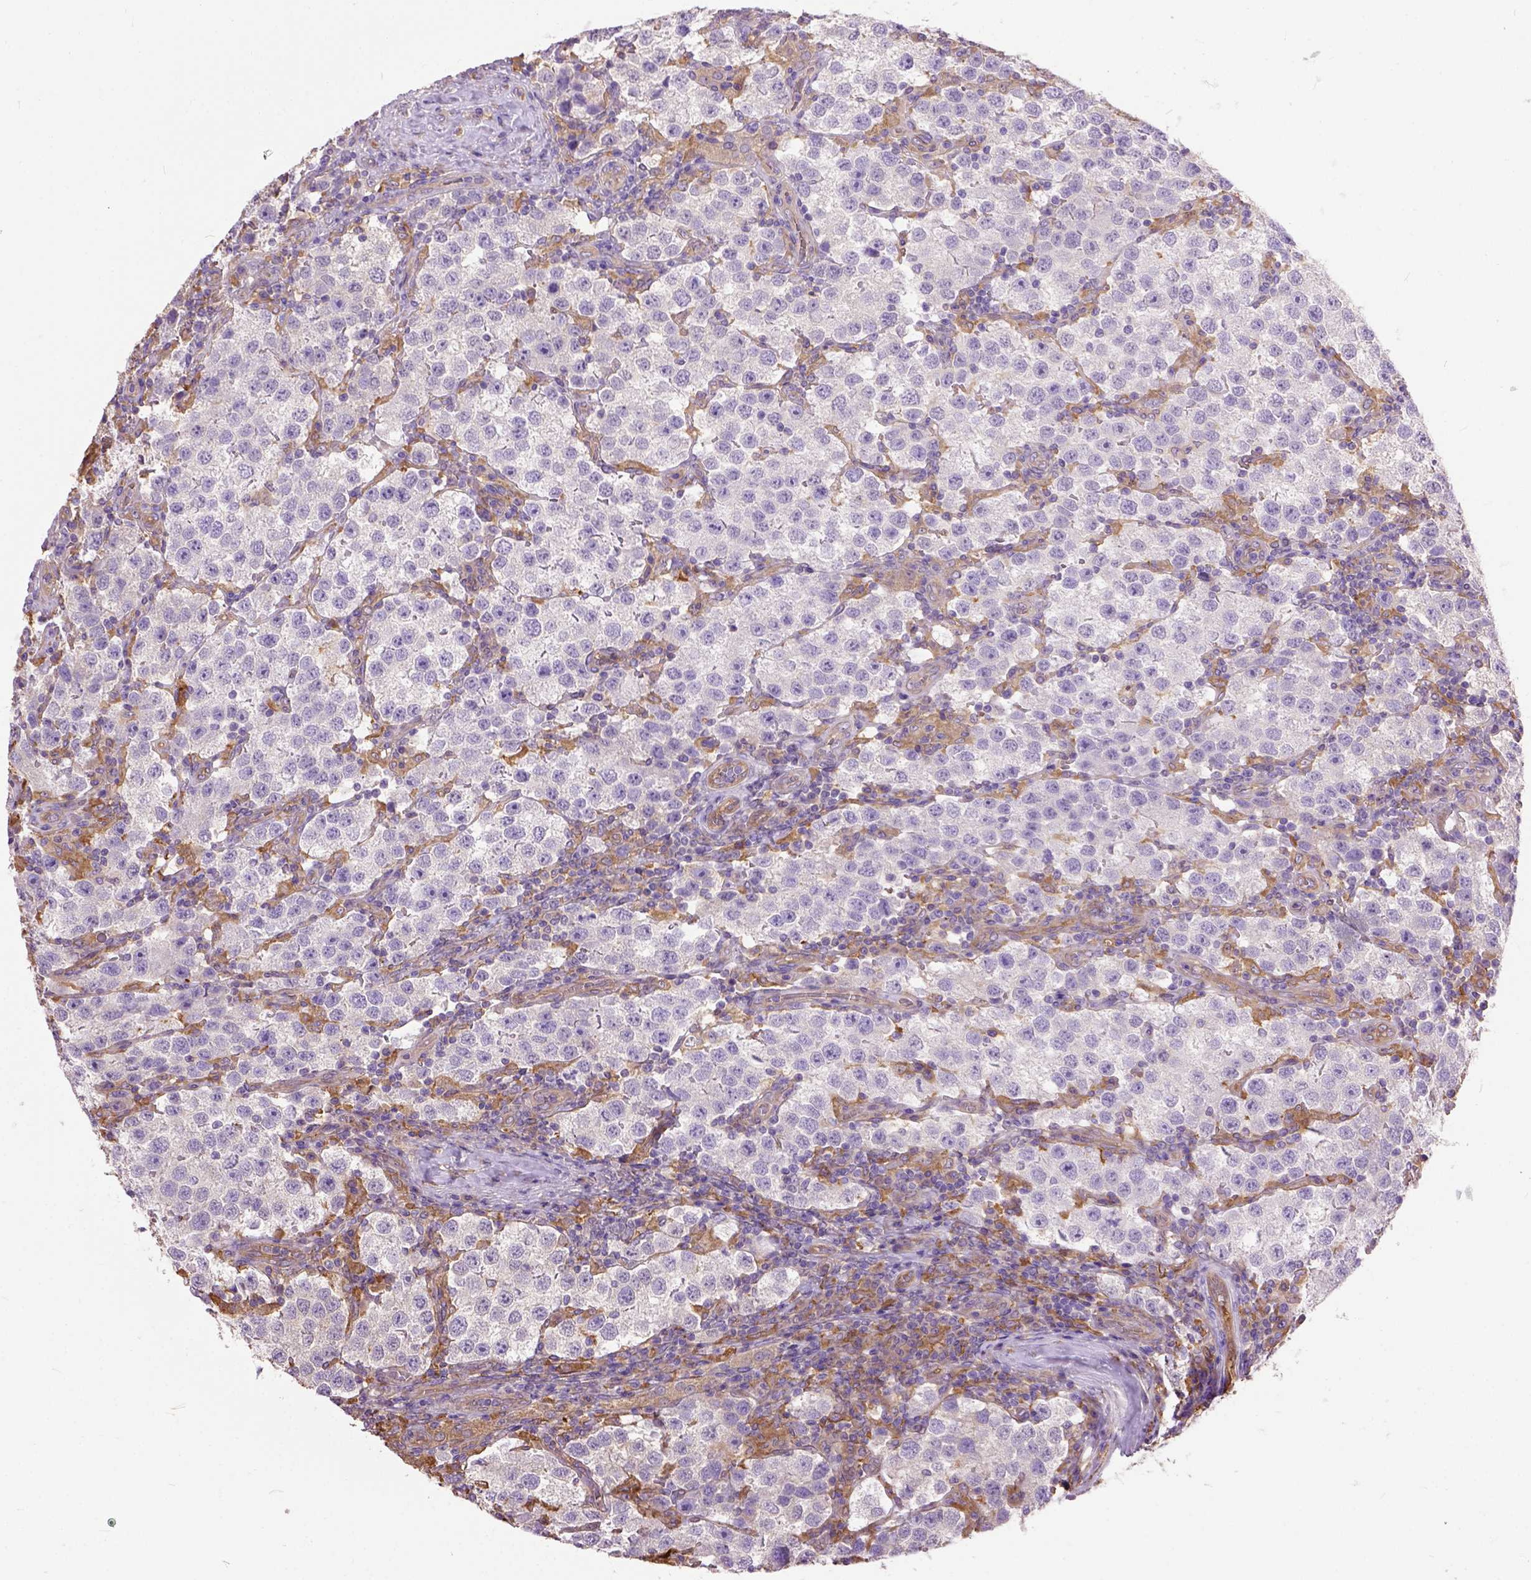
{"staining": {"intensity": "negative", "quantity": "none", "location": "none"}, "tissue": "testis cancer", "cell_type": "Tumor cells", "image_type": "cancer", "snomed": [{"axis": "morphology", "description": "Seminoma, NOS"}, {"axis": "topography", "description": "Testis"}], "caption": "Tumor cells show no significant protein positivity in seminoma (testis). (Brightfield microscopy of DAB (3,3'-diaminobenzidine) immunohistochemistry at high magnification).", "gene": "SEMA4F", "patient": {"sex": "male", "age": 37}}